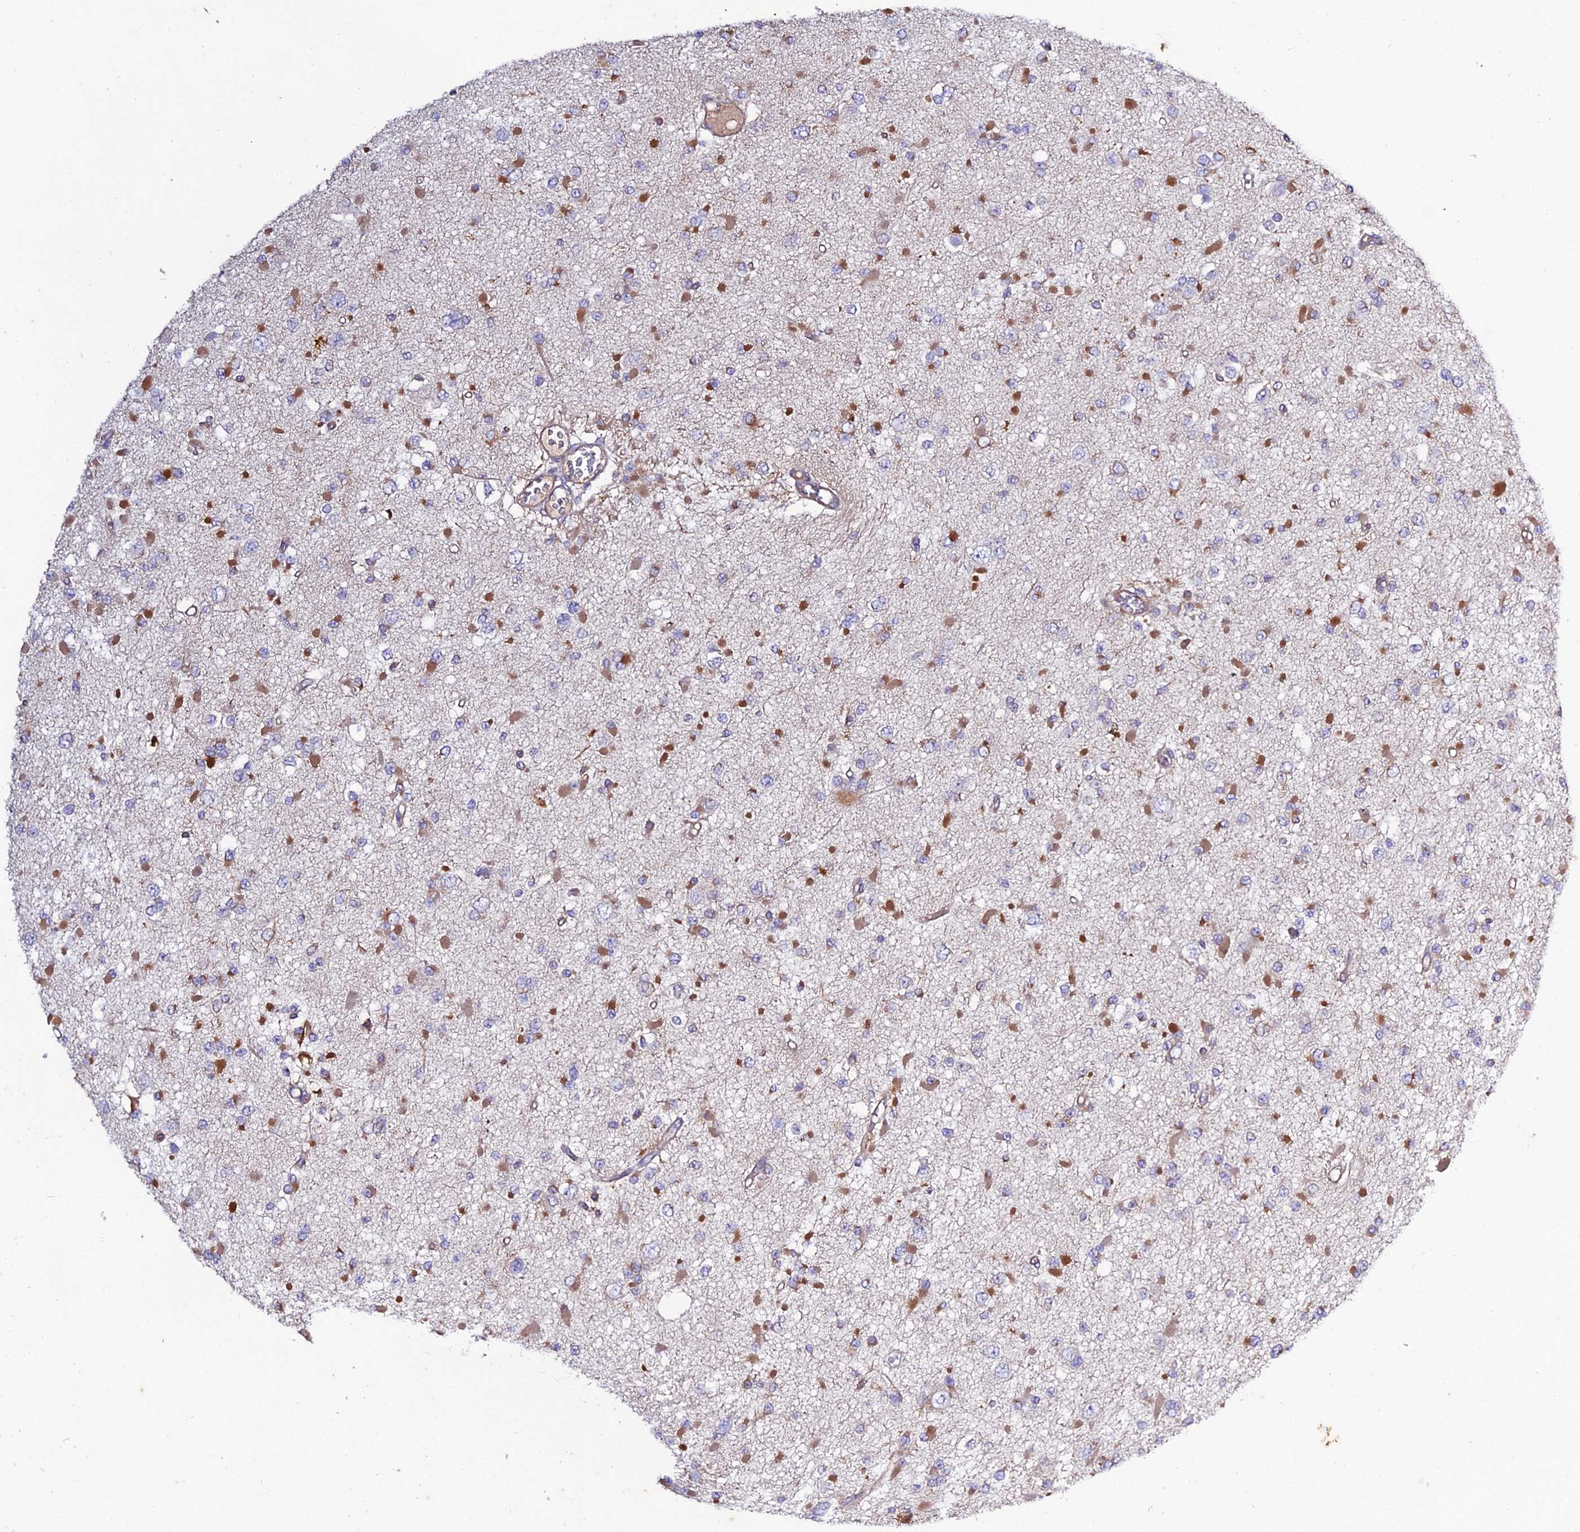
{"staining": {"intensity": "moderate", "quantity": "25%-75%", "location": "cytoplasmic/membranous"}, "tissue": "glioma", "cell_type": "Tumor cells", "image_type": "cancer", "snomed": [{"axis": "morphology", "description": "Glioma, malignant, Low grade"}, {"axis": "topography", "description": "Brain"}], "caption": "Protein positivity by immunohistochemistry (IHC) shows moderate cytoplasmic/membranous expression in approximately 25%-75% of tumor cells in malignant glioma (low-grade).", "gene": "ARL6IP1", "patient": {"sex": "female", "age": 22}}